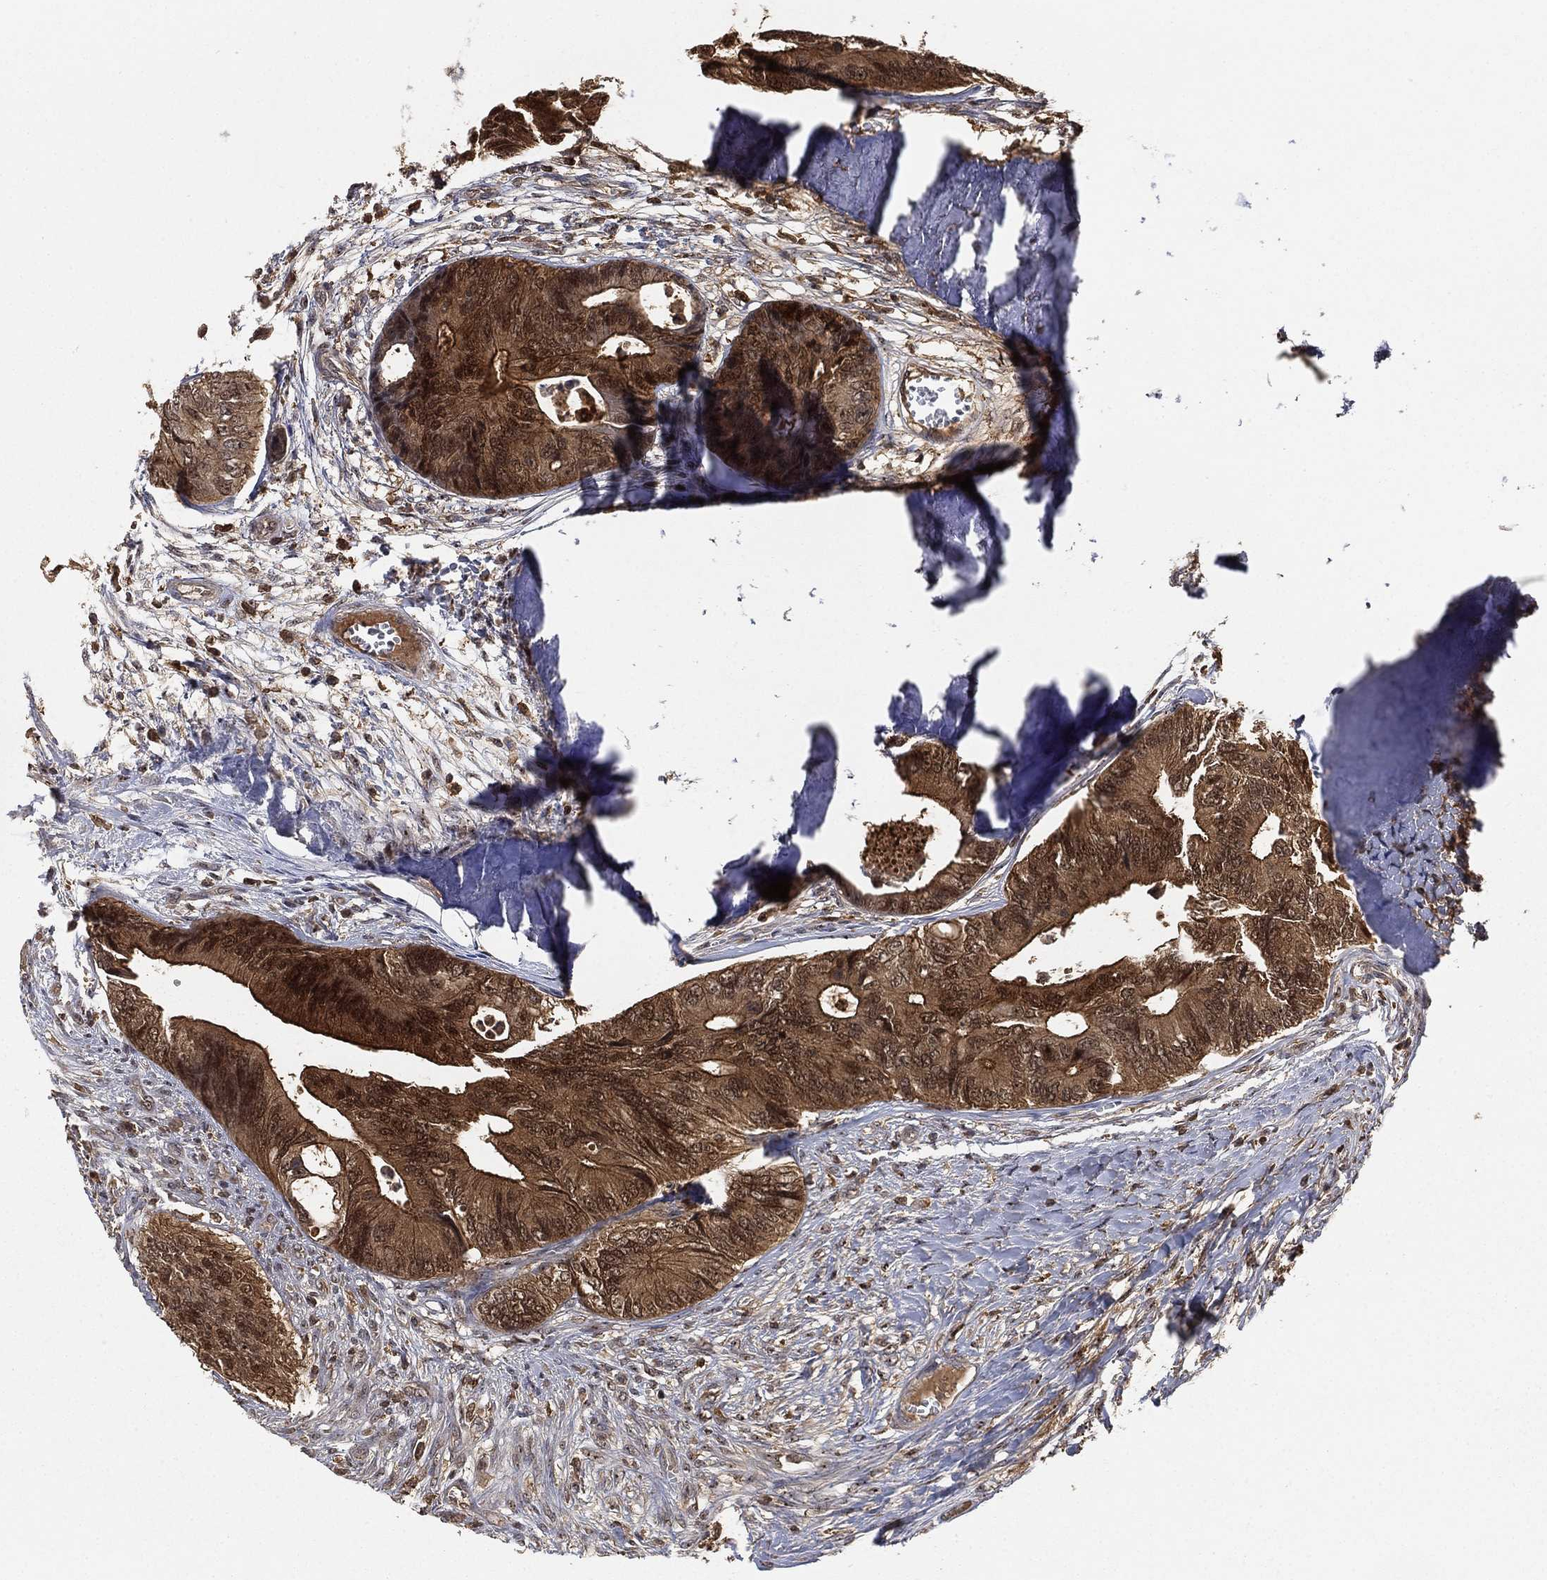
{"staining": {"intensity": "strong", "quantity": ">75%", "location": "cytoplasmic/membranous,nuclear"}, "tissue": "colorectal cancer", "cell_type": "Tumor cells", "image_type": "cancer", "snomed": [{"axis": "morphology", "description": "Normal tissue, NOS"}, {"axis": "morphology", "description": "Adenocarcinoma, NOS"}, {"axis": "topography", "description": "Colon"}], "caption": "The micrograph displays a brown stain indicating the presence of a protein in the cytoplasmic/membranous and nuclear of tumor cells in colorectal cancer (adenocarcinoma). Using DAB (brown) and hematoxylin (blue) stains, captured at high magnification using brightfield microscopy.", "gene": "CRYL1", "patient": {"sex": "male", "age": 65}}